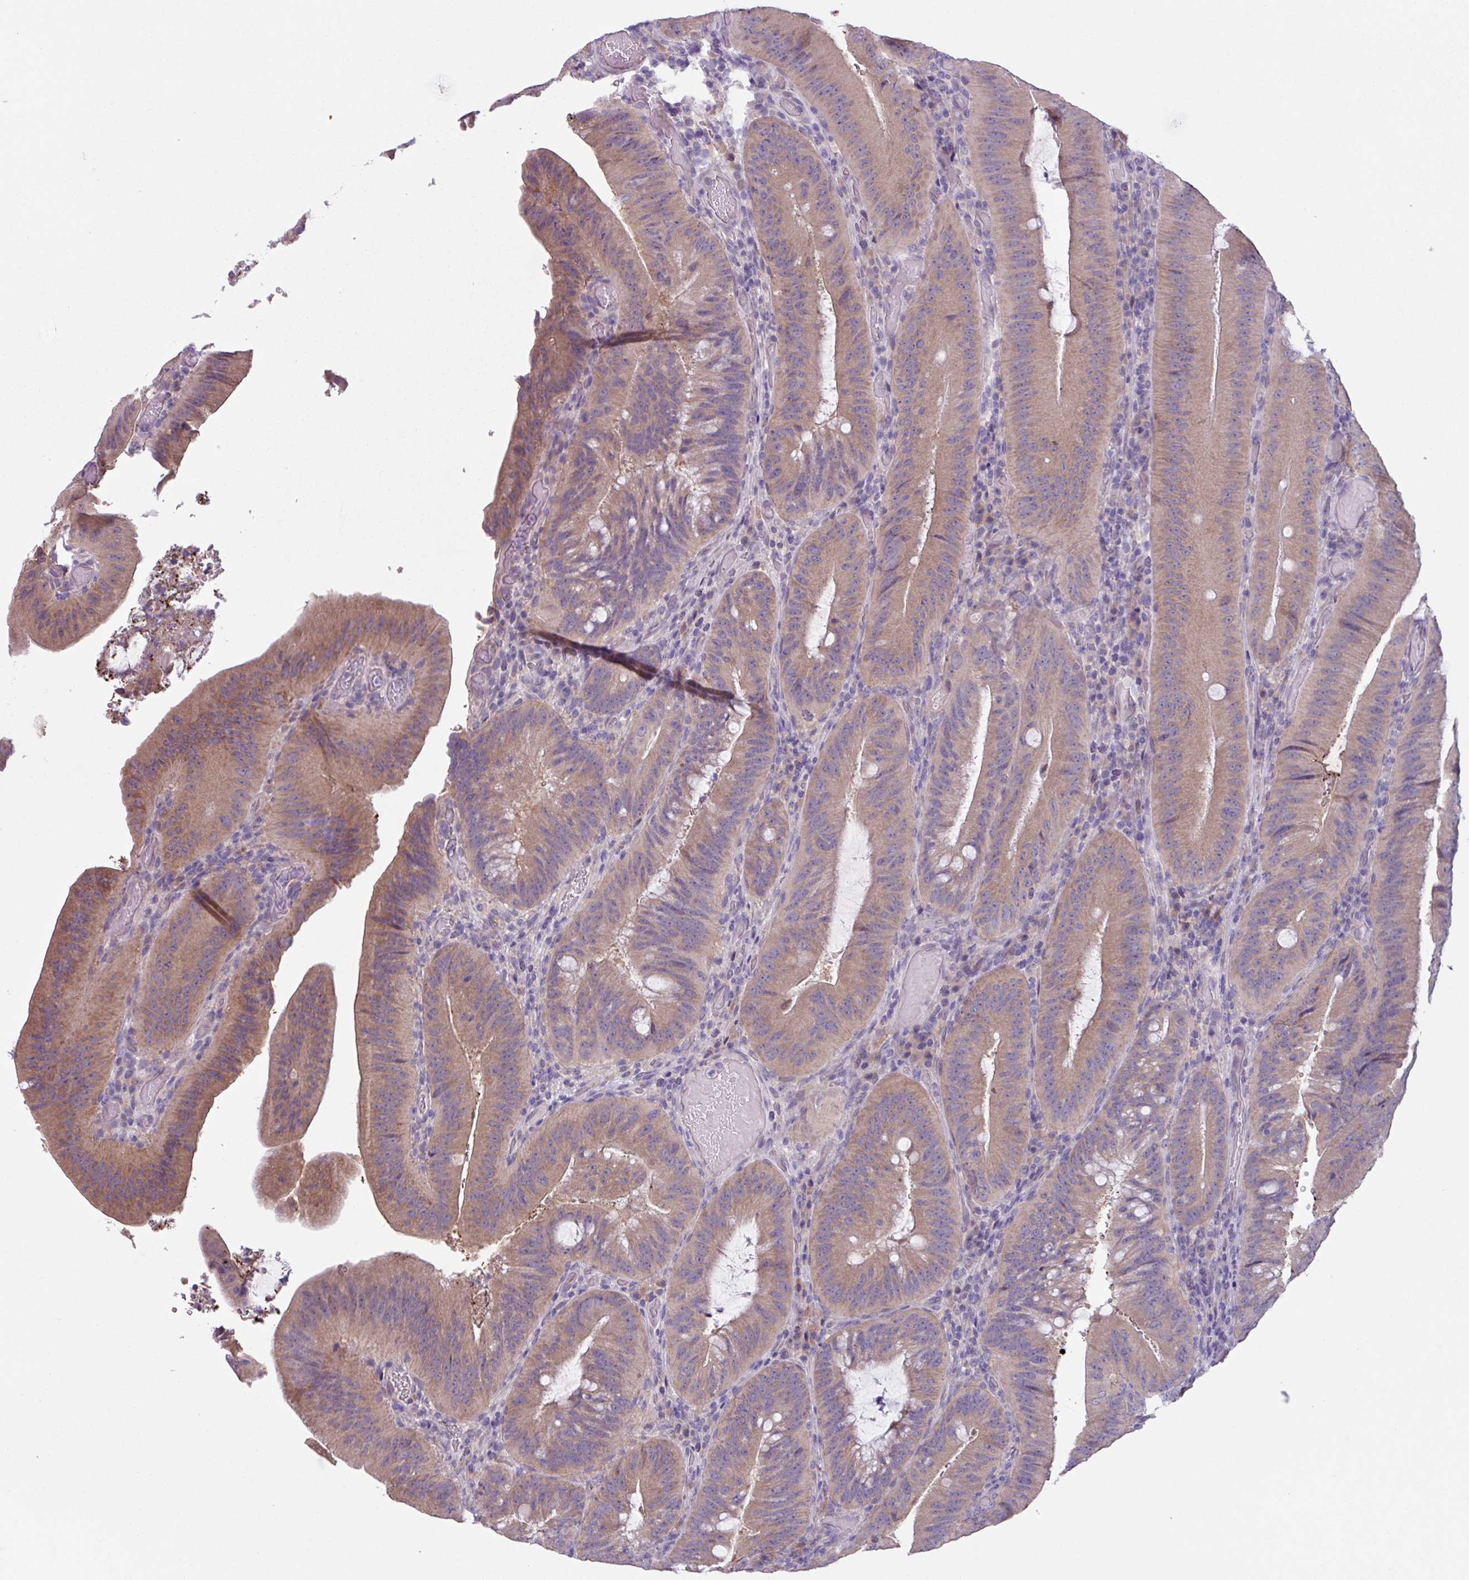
{"staining": {"intensity": "moderate", "quantity": ">75%", "location": "cytoplasmic/membranous"}, "tissue": "colorectal cancer", "cell_type": "Tumor cells", "image_type": "cancer", "snomed": [{"axis": "morphology", "description": "Adenocarcinoma, NOS"}, {"axis": "topography", "description": "Colon"}], "caption": "Immunohistochemical staining of colorectal cancer demonstrates moderate cytoplasmic/membranous protein positivity in about >75% of tumor cells.", "gene": "C20orf27", "patient": {"sex": "female", "age": 43}}